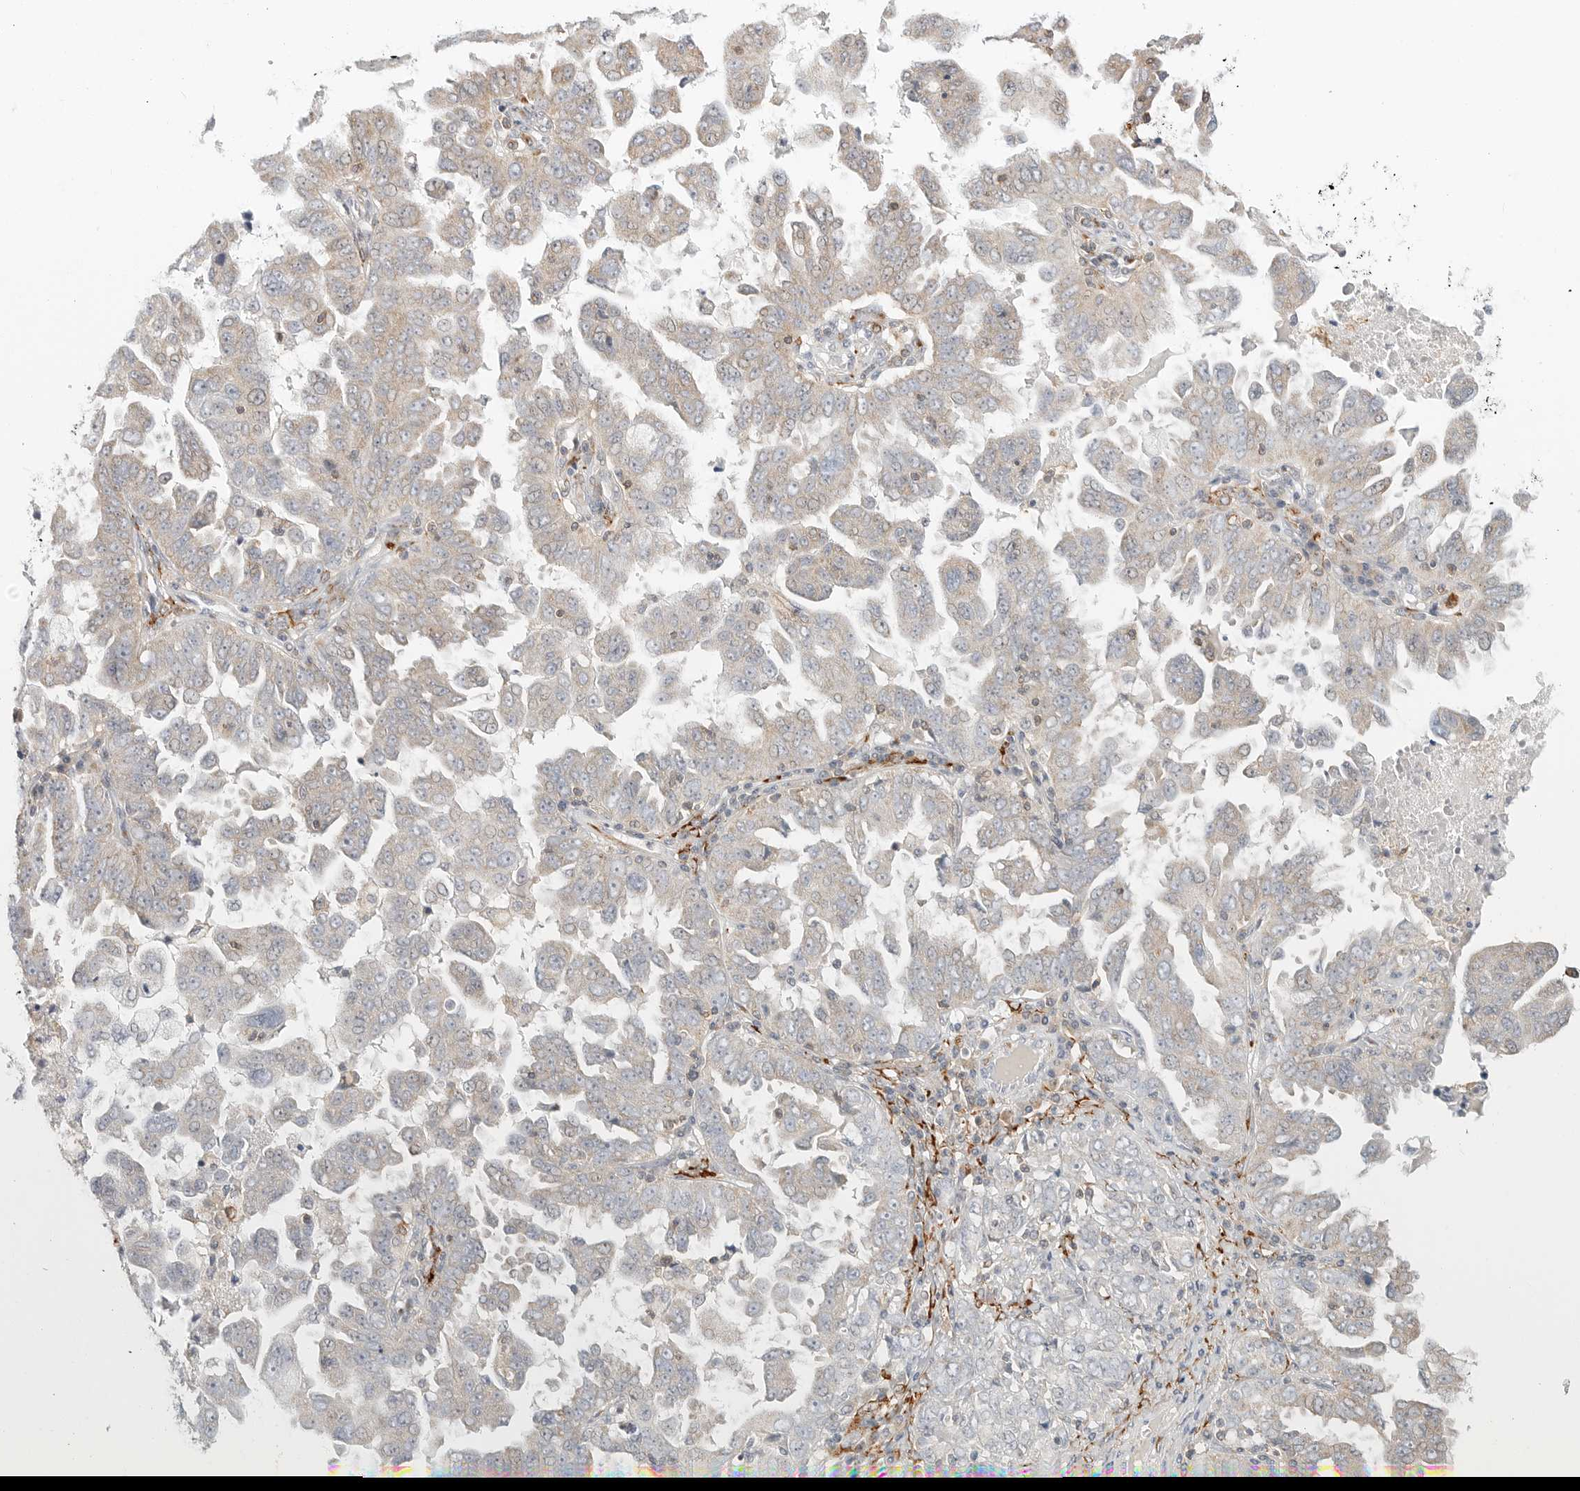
{"staining": {"intensity": "negative", "quantity": "none", "location": "none"}, "tissue": "ovarian cancer", "cell_type": "Tumor cells", "image_type": "cancer", "snomed": [{"axis": "morphology", "description": "Carcinoma, endometroid"}, {"axis": "topography", "description": "Ovary"}], "caption": "Immunohistochemical staining of ovarian endometroid carcinoma displays no significant staining in tumor cells.", "gene": "C1QTNF1", "patient": {"sex": "female", "age": 62}}